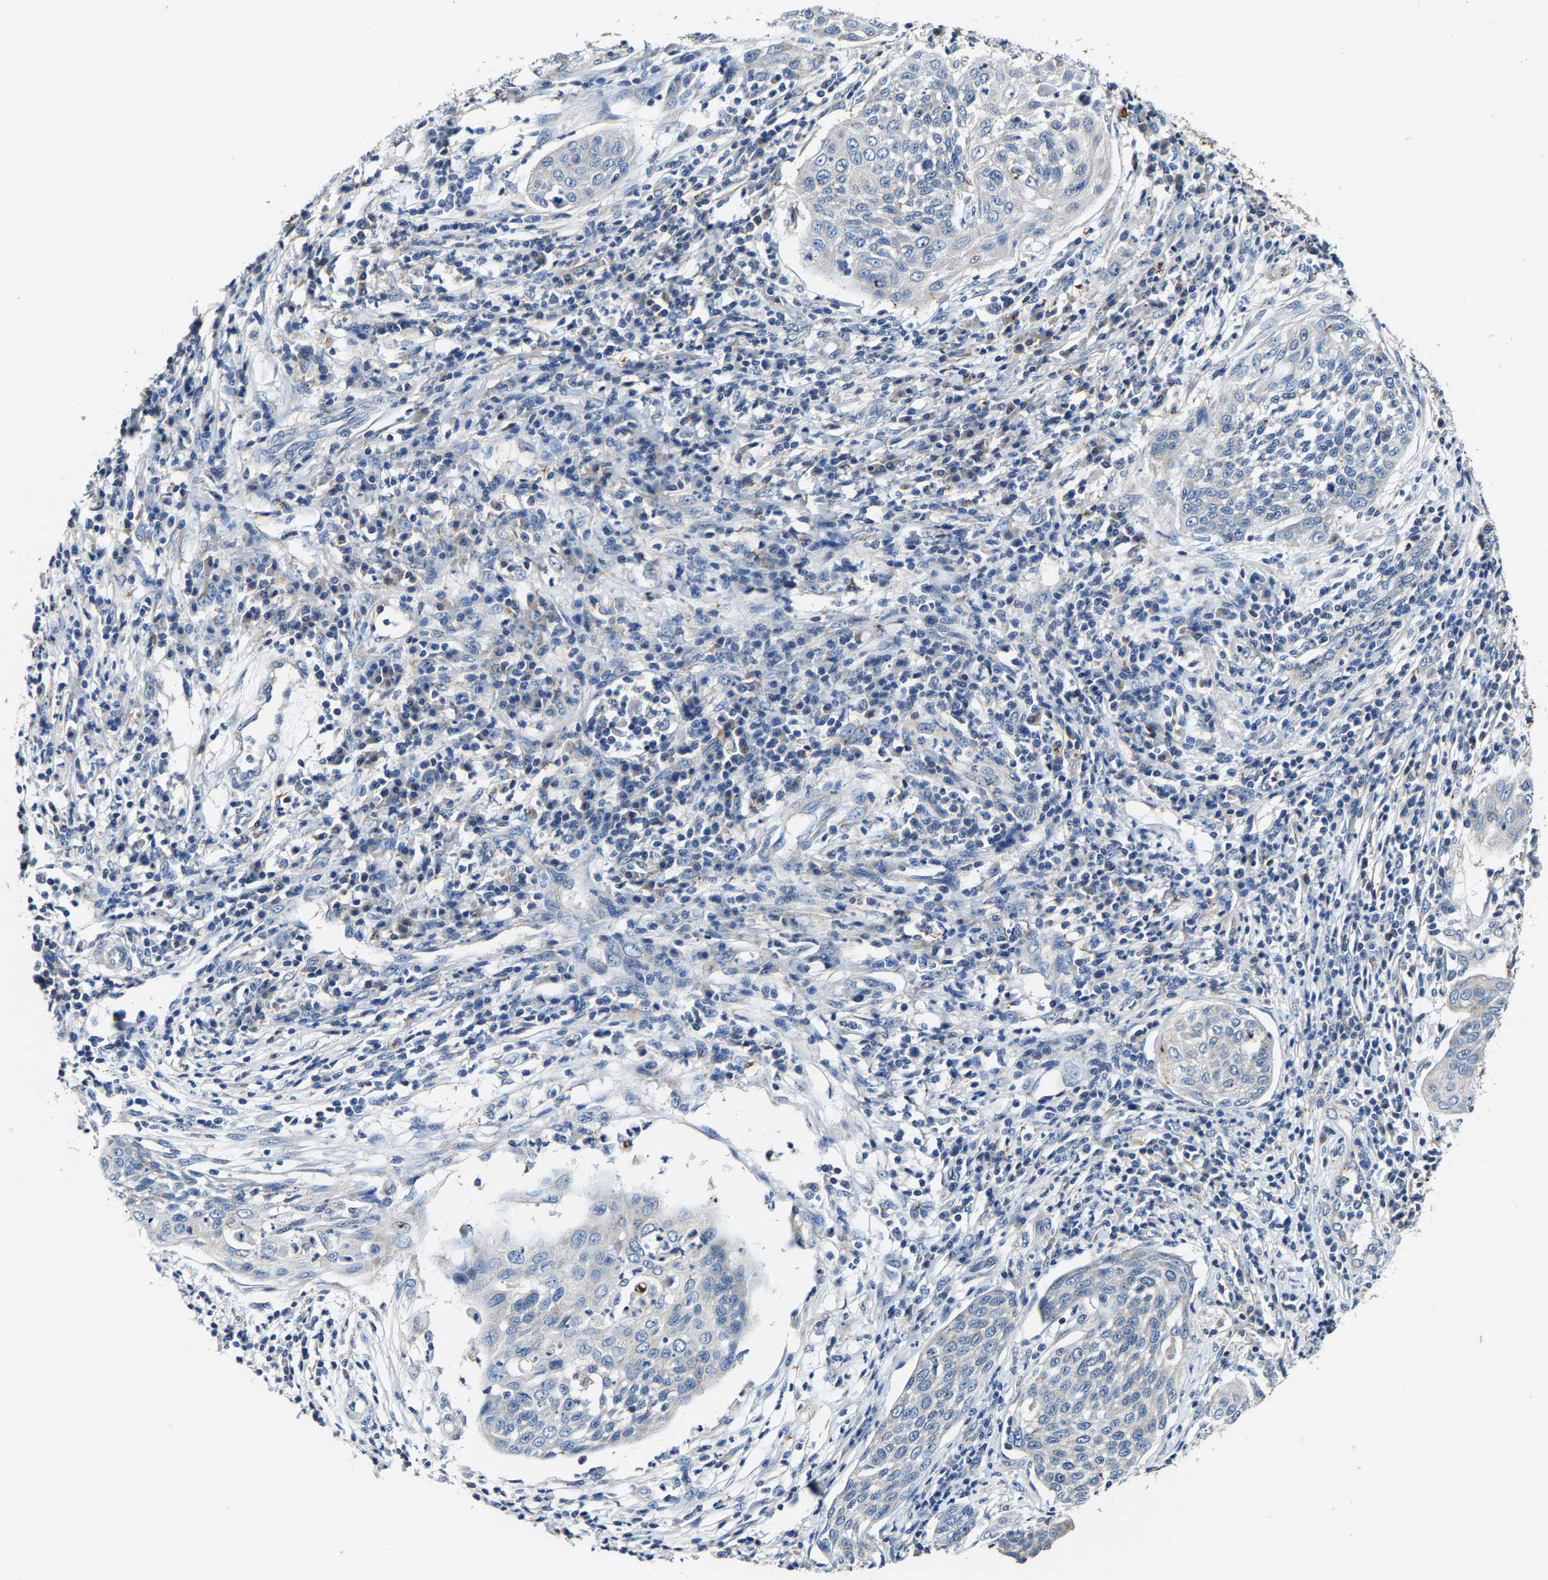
{"staining": {"intensity": "negative", "quantity": "none", "location": "none"}, "tissue": "cervical cancer", "cell_type": "Tumor cells", "image_type": "cancer", "snomed": [{"axis": "morphology", "description": "Squamous cell carcinoma, NOS"}, {"axis": "topography", "description": "Cervix"}], "caption": "High power microscopy image of an immunohistochemistry (IHC) micrograph of cervical cancer, revealing no significant expression in tumor cells.", "gene": "SLC25A25", "patient": {"sex": "female", "age": 34}}